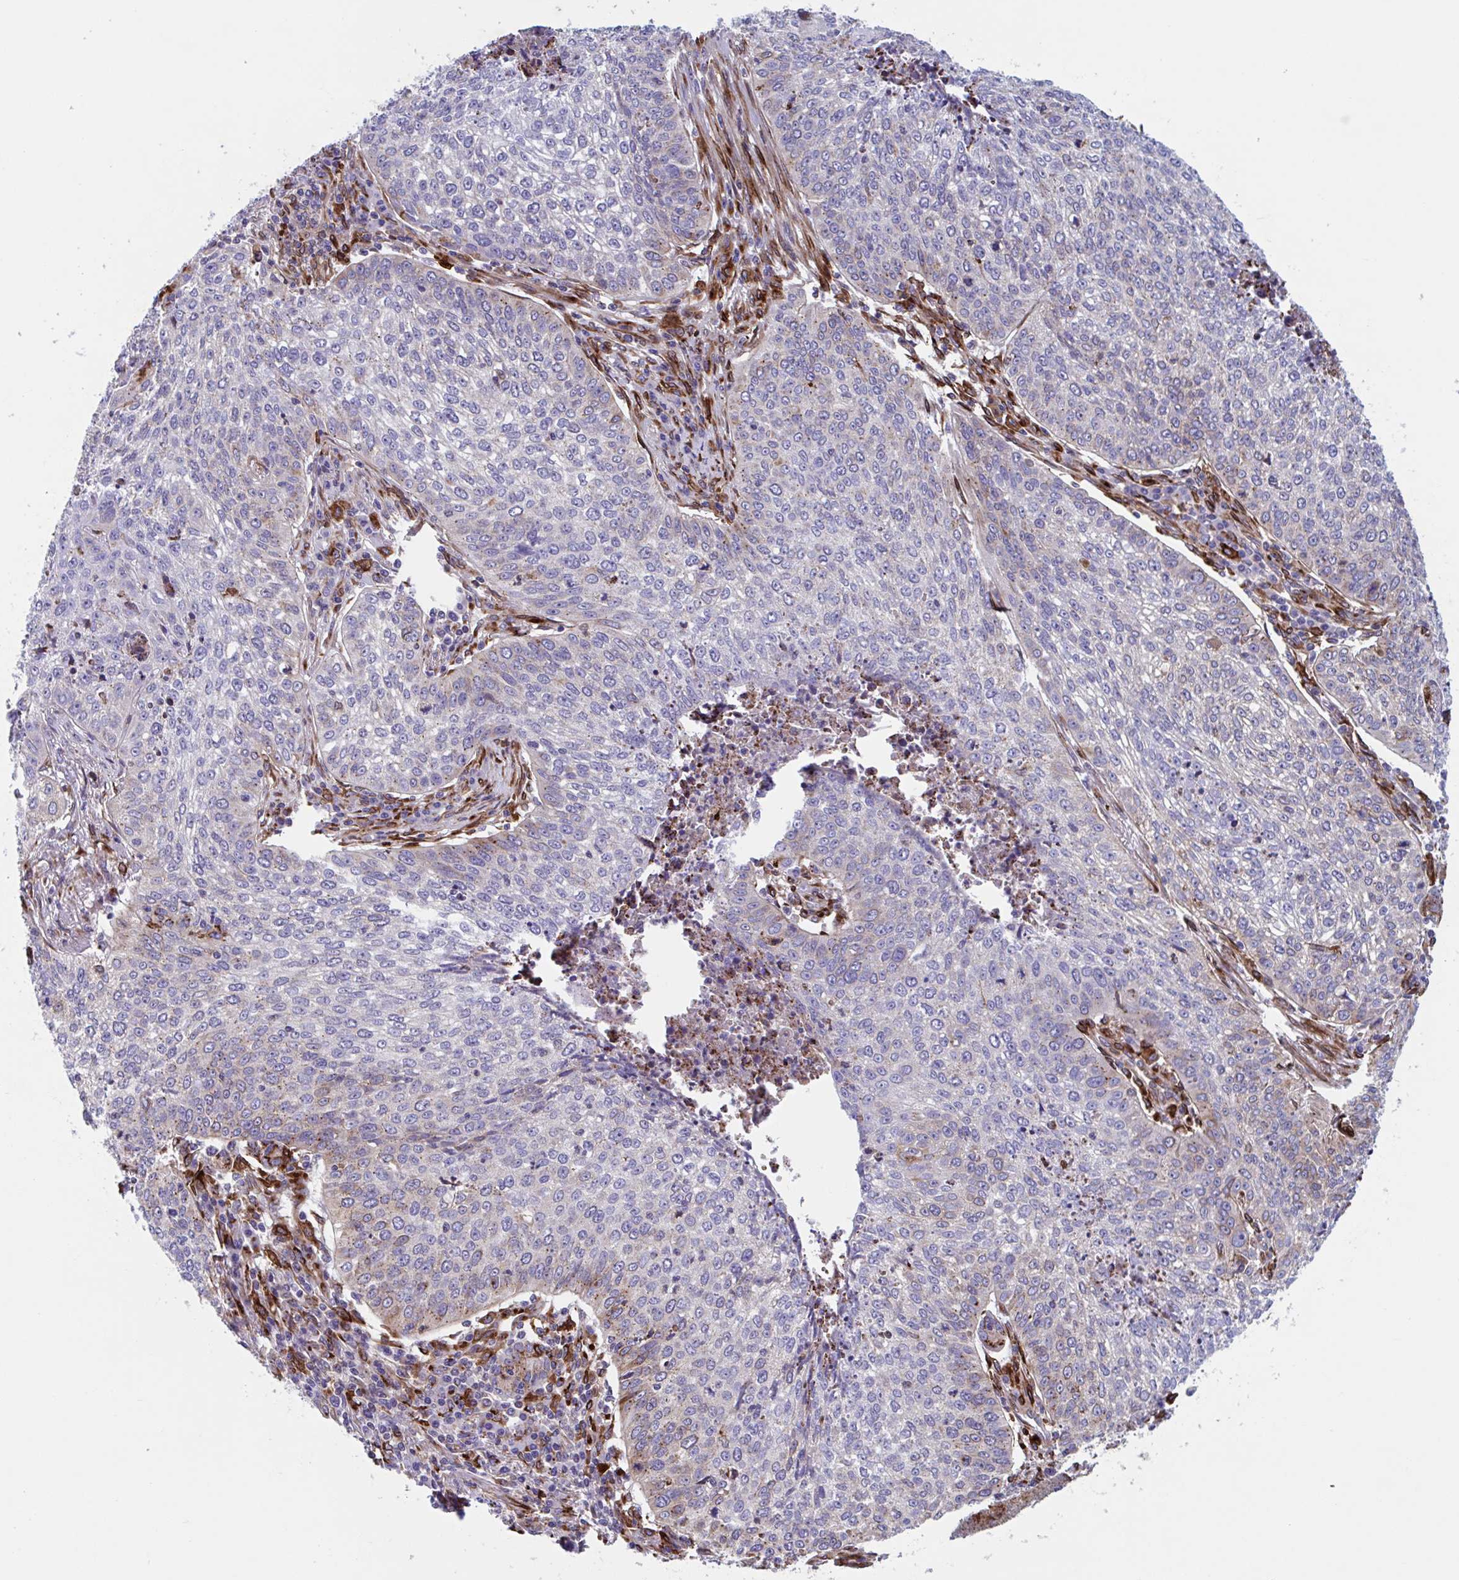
{"staining": {"intensity": "strong", "quantity": "25%-75%", "location": "cytoplasmic/membranous"}, "tissue": "lung cancer", "cell_type": "Tumor cells", "image_type": "cancer", "snomed": [{"axis": "morphology", "description": "Squamous cell carcinoma, NOS"}, {"axis": "topography", "description": "Lung"}], "caption": "Lung cancer stained with a brown dye reveals strong cytoplasmic/membranous positive staining in about 25%-75% of tumor cells.", "gene": "RFK", "patient": {"sex": "male", "age": 63}}